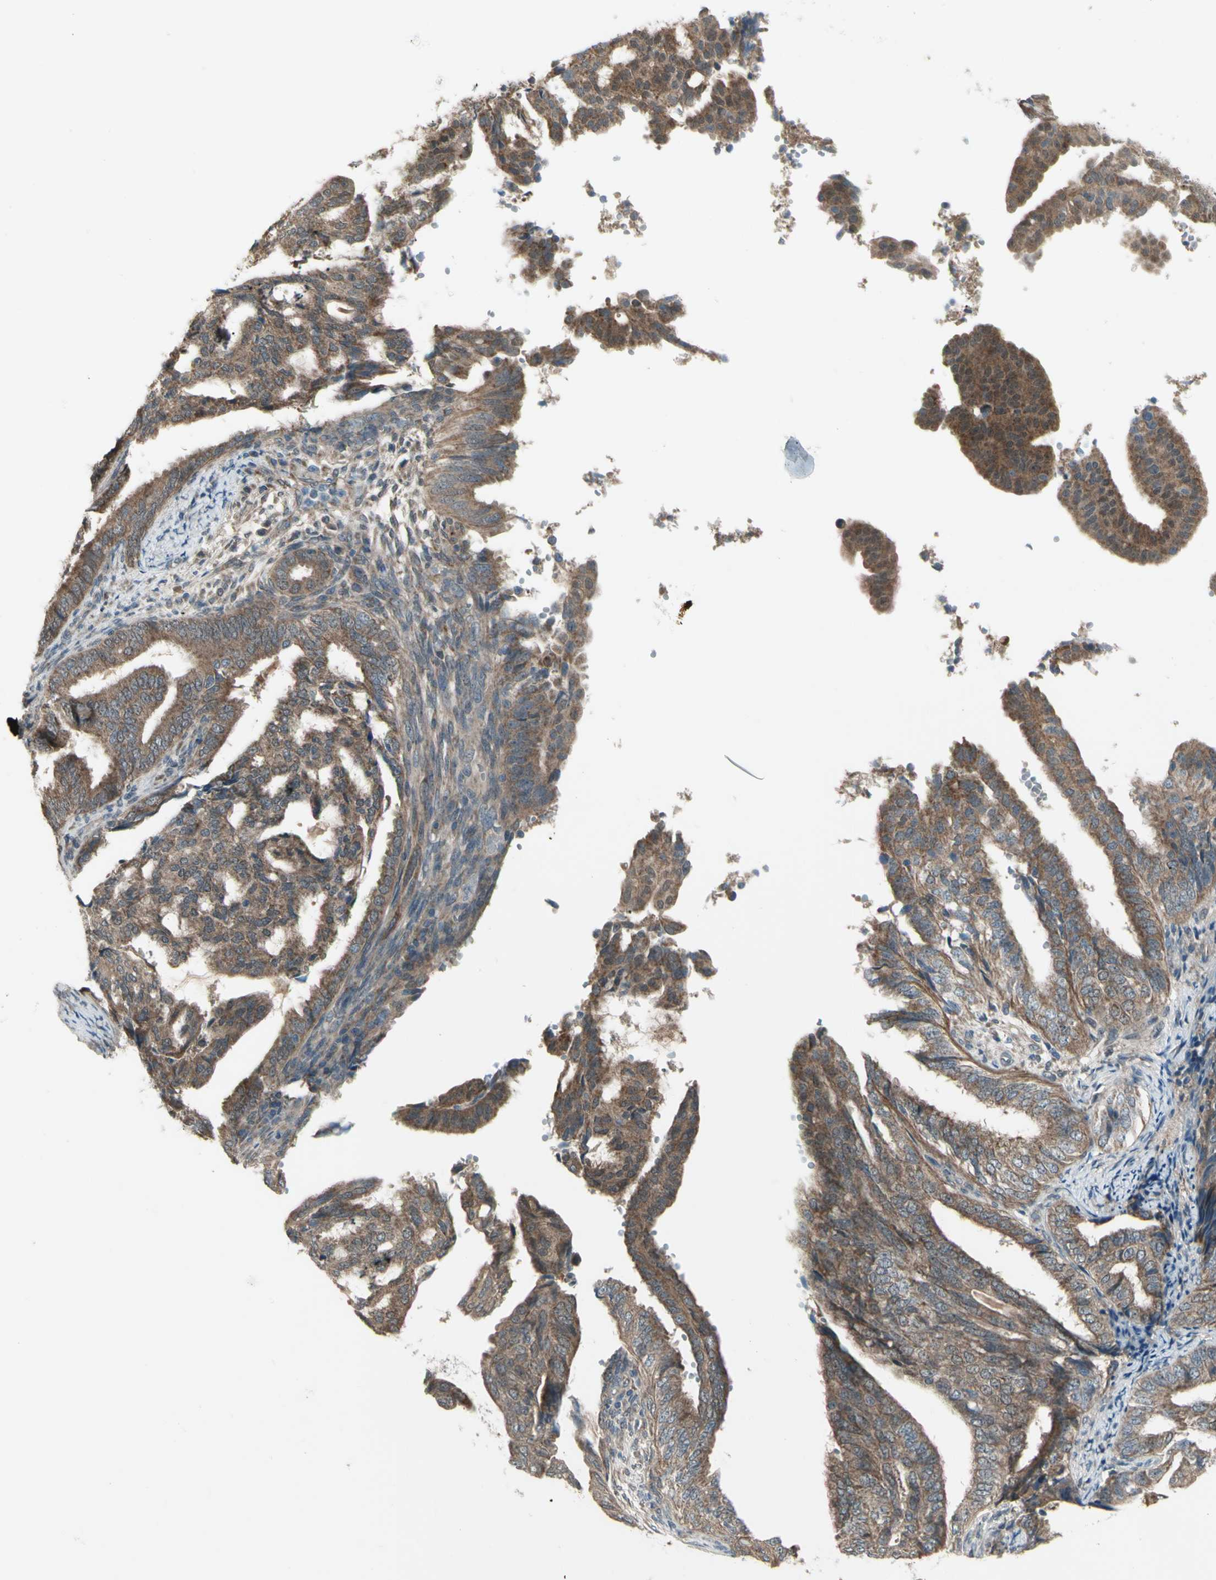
{"staining": {"intensity": "moderate", "quantity": "25%-75%", "location": "cytoplasmic/membranous"}, "tissue": "endometrial cancer", "cell_type": "Tumor cells", "image_type": "cancer", "snomed": [{"axis": "morphology", "description": "Adenocarcinoma, NOS"}, {"axis": "topography", "description": "Endometrium"}], "caption": "An image of endometrial adenocarcinoma stained for a protein demonstrates moderate cytoplasmic/membranous brown staining in tumor cells.", "gene": "NAXD", "patient": {"sex": "female", "age": 58}}